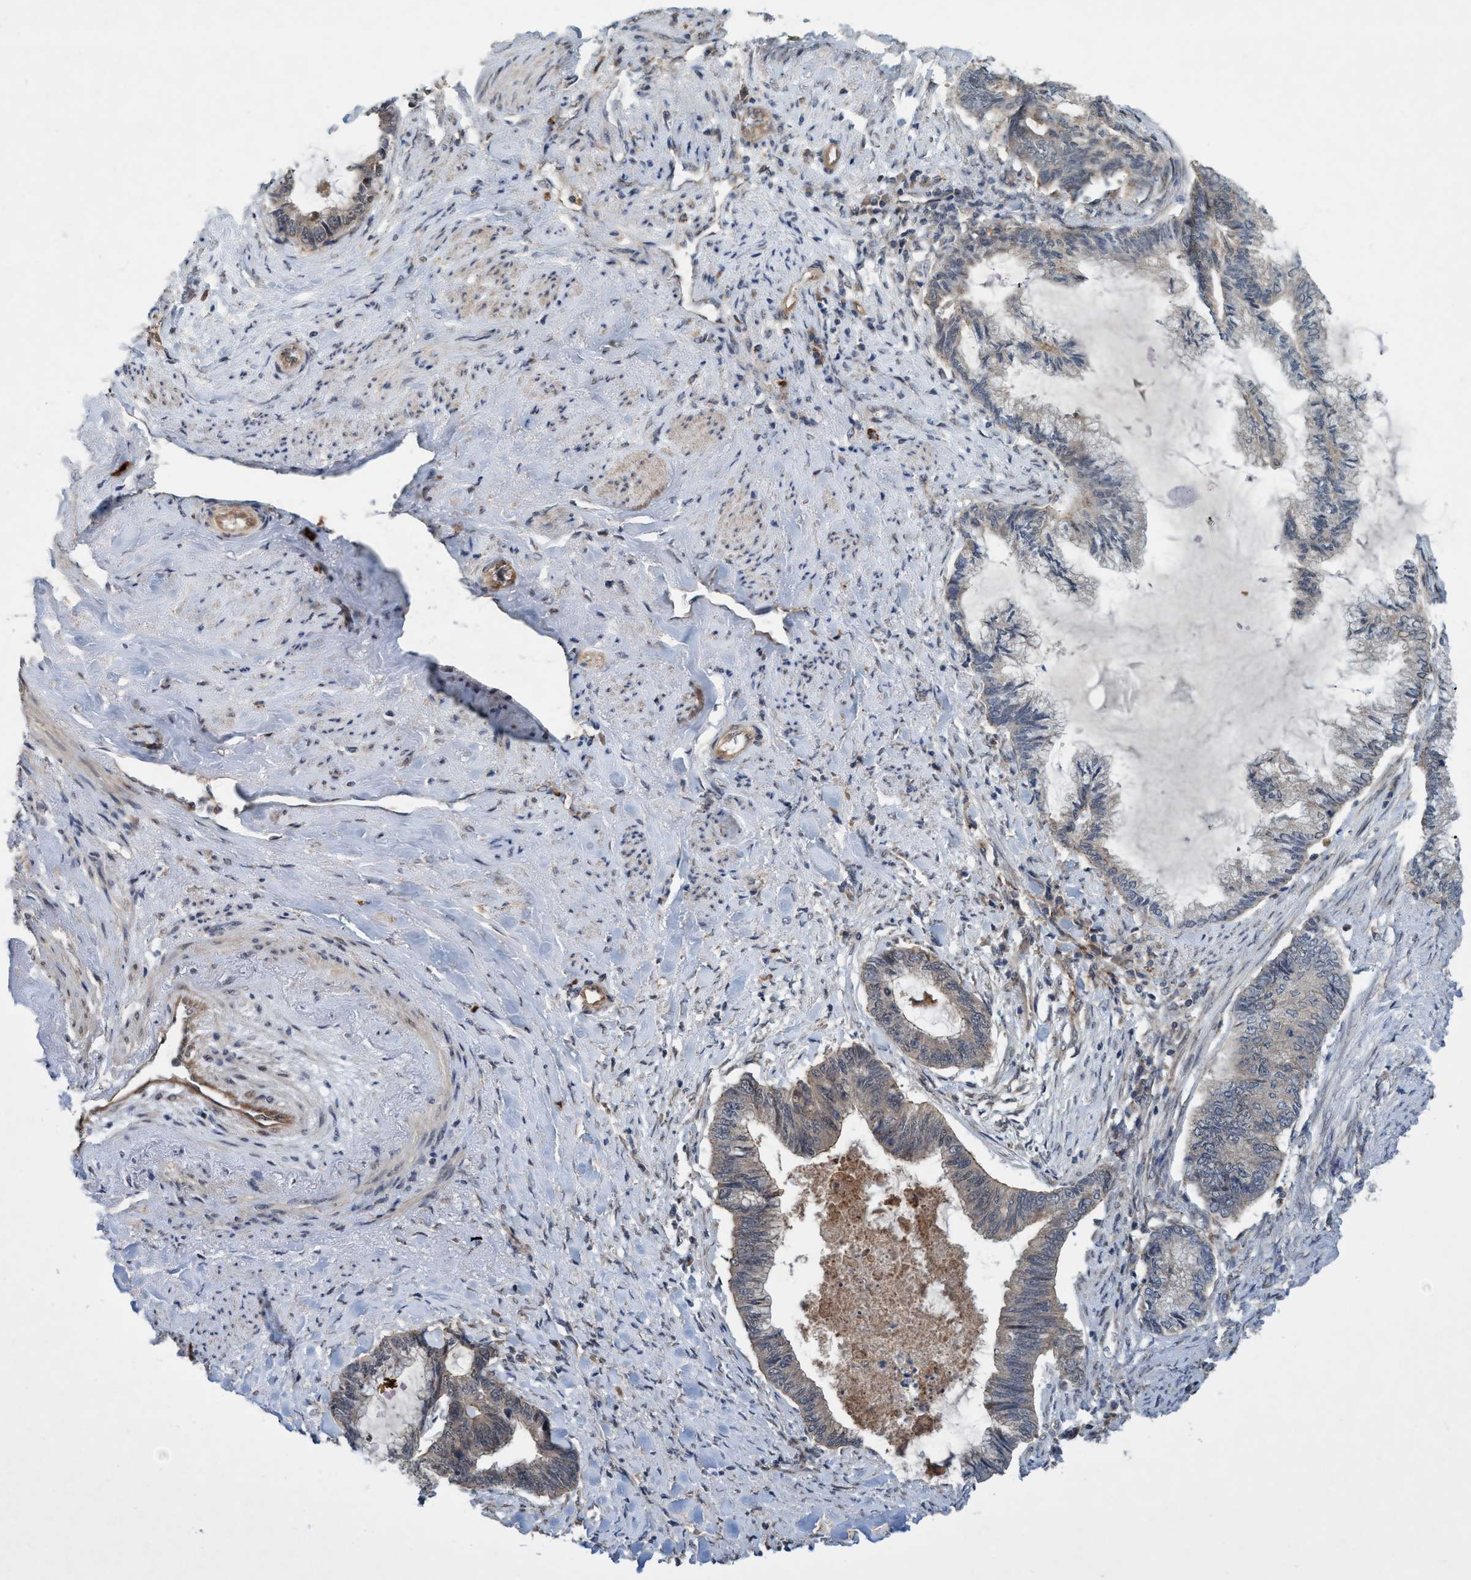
{"staining": {"intensity": "negative", "quantity": "none", "location": "none"}, "tissue": "endometrial cancer", "cell_type": "Tumor cells", "image_type": "cancer", "snomed": [{"axis": "morphology", "description": "Adenocarcinoma, NOS"}, {"axis": "topography", "description": "Endometrium"}], "caption": "High power microscopy photomicrograph of an immunohistochemistry micrograph of endometrial cancer, revealing no significant positivity in tumor cells. (IHC, brightfield microscopy, high magnification).", "gene": "TRIM65", "patient": {"sex": "female", "age": 86}}